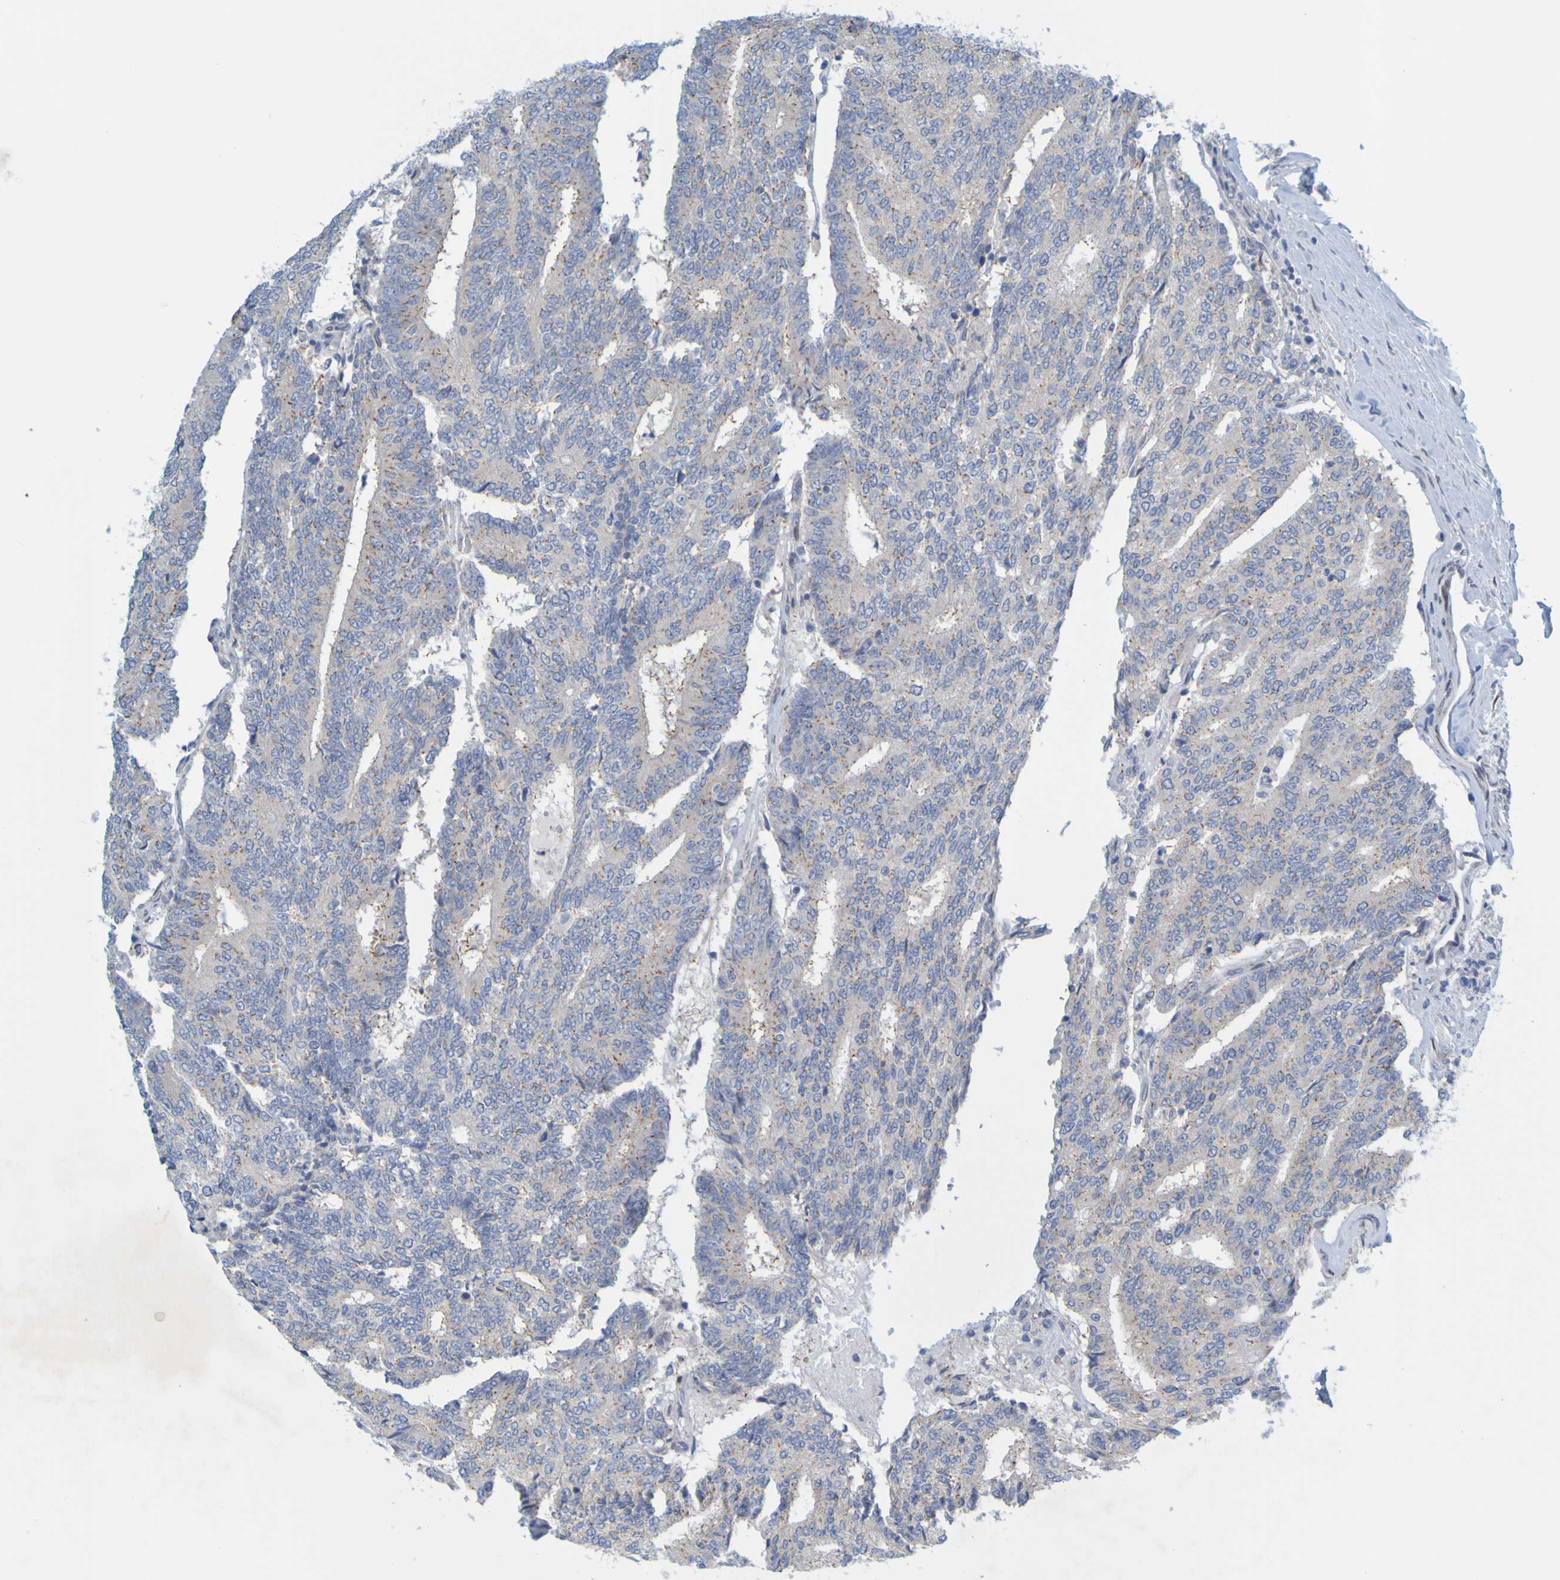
{"staining": {"intensity": "moderate", "quantity": "25%-75%", "location": "cytoplasmic/membranous"}, "tissue": "prostate cancer", "cell_type": "Tumor cells", "image_type": "cancer", "snomed": [{"axis": "morphology", "description": "Normal tissue, NOS"}, {"axis": "morphology", "description": "Adenocarcinoma, High grade"}, {"axis": "topography", "description": "Prostate"}, {"axis": "topography", "description": "Seminal veicle"}], "caption": "Protein expression analysis of prostate cancer (adenocarcinoma (high-grade)) demonstrates moderate cytoplasmic/membranous positivity in about 25%-75% of tumor cells. (DAB = brown stain, brightfield microscopy at high magnification).", "gene": "MAG", "patient": {"sex": "male", "age": 55}}